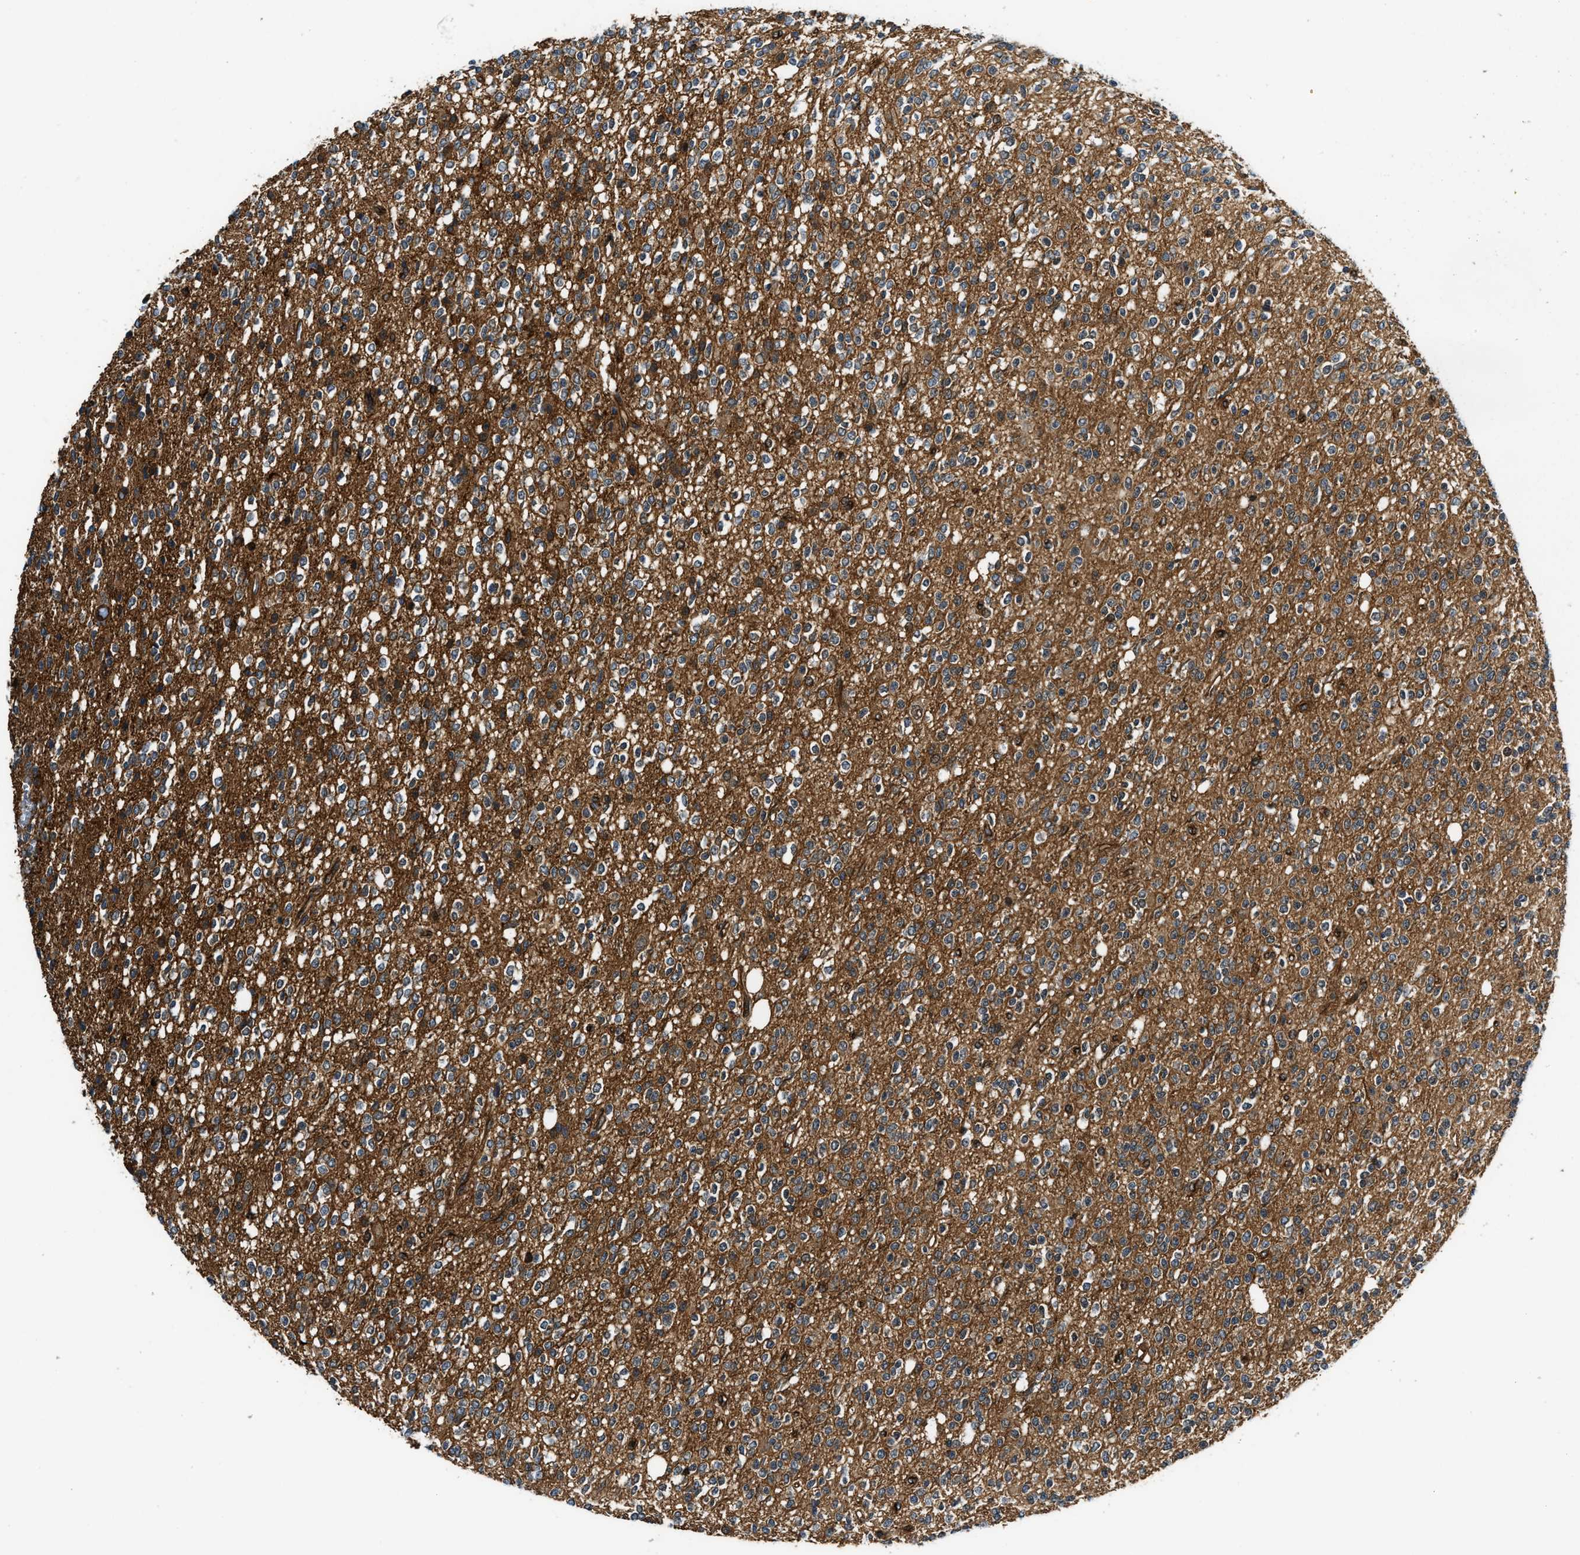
{"staining": {"intensity": "moderate", "quantity": "<25%", "location": "cytoplasmic/membranous"}, "tissue": "glioma", "cell_type": "Tumor cells", "image_type": "cancer", "snomed": [{"axis": "morphology", "description": "Glioma, malignant, High grade"}, {"axis": "topography", "description": "Brain"}], "caption": "About <25% of tumor cells in high-grade glioma (malignant) display moderate cytoplasmic/membranous protein staining as visualized by brown immunohistochemical staining.", "gene": "COPS2", "patient": {"sex": "male", "age": 34}}